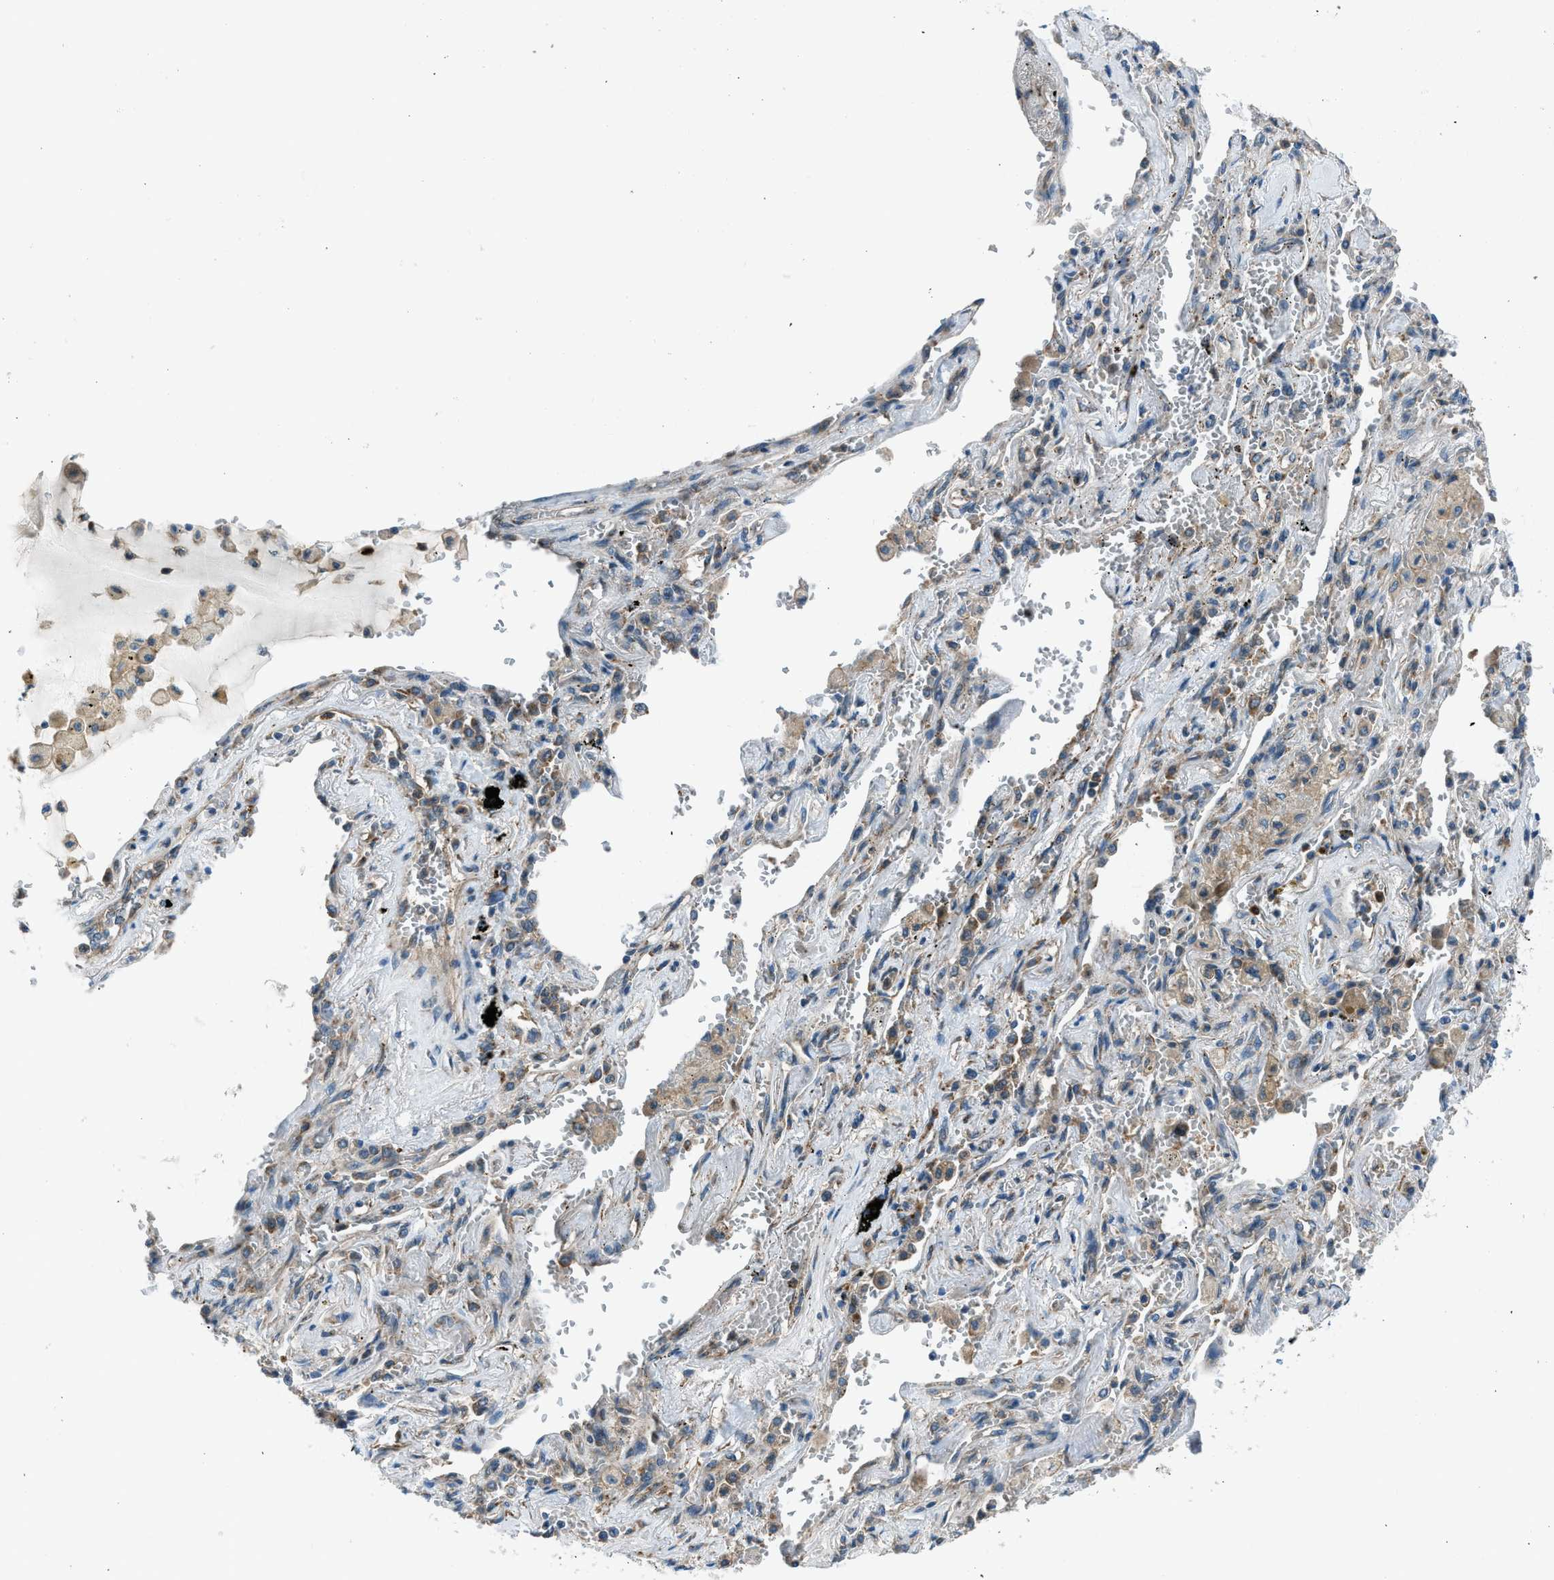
{"staining": {"intensity": "weak", "quantity": "25%-75%", "location": "cytoplasmic/membranous"}, "tissue": "lung cancer", "cell_type": "Tumor cells", "image_type": "cancer", "snomed": [{"axis": "morphology", "description": "Adenocarcinoma, NOS"}, {"axis": "topography", "description": "Lung"}], "caption": "Immunohistochemical staining of lung cancer (adenocarcinoma) demonstrates low levels of weak cytoplasmic/membranous positivity in about 25%-75% of tumor cells.", "gene": "EDARADD", "patient": {"sex": "female", "age": 65}}